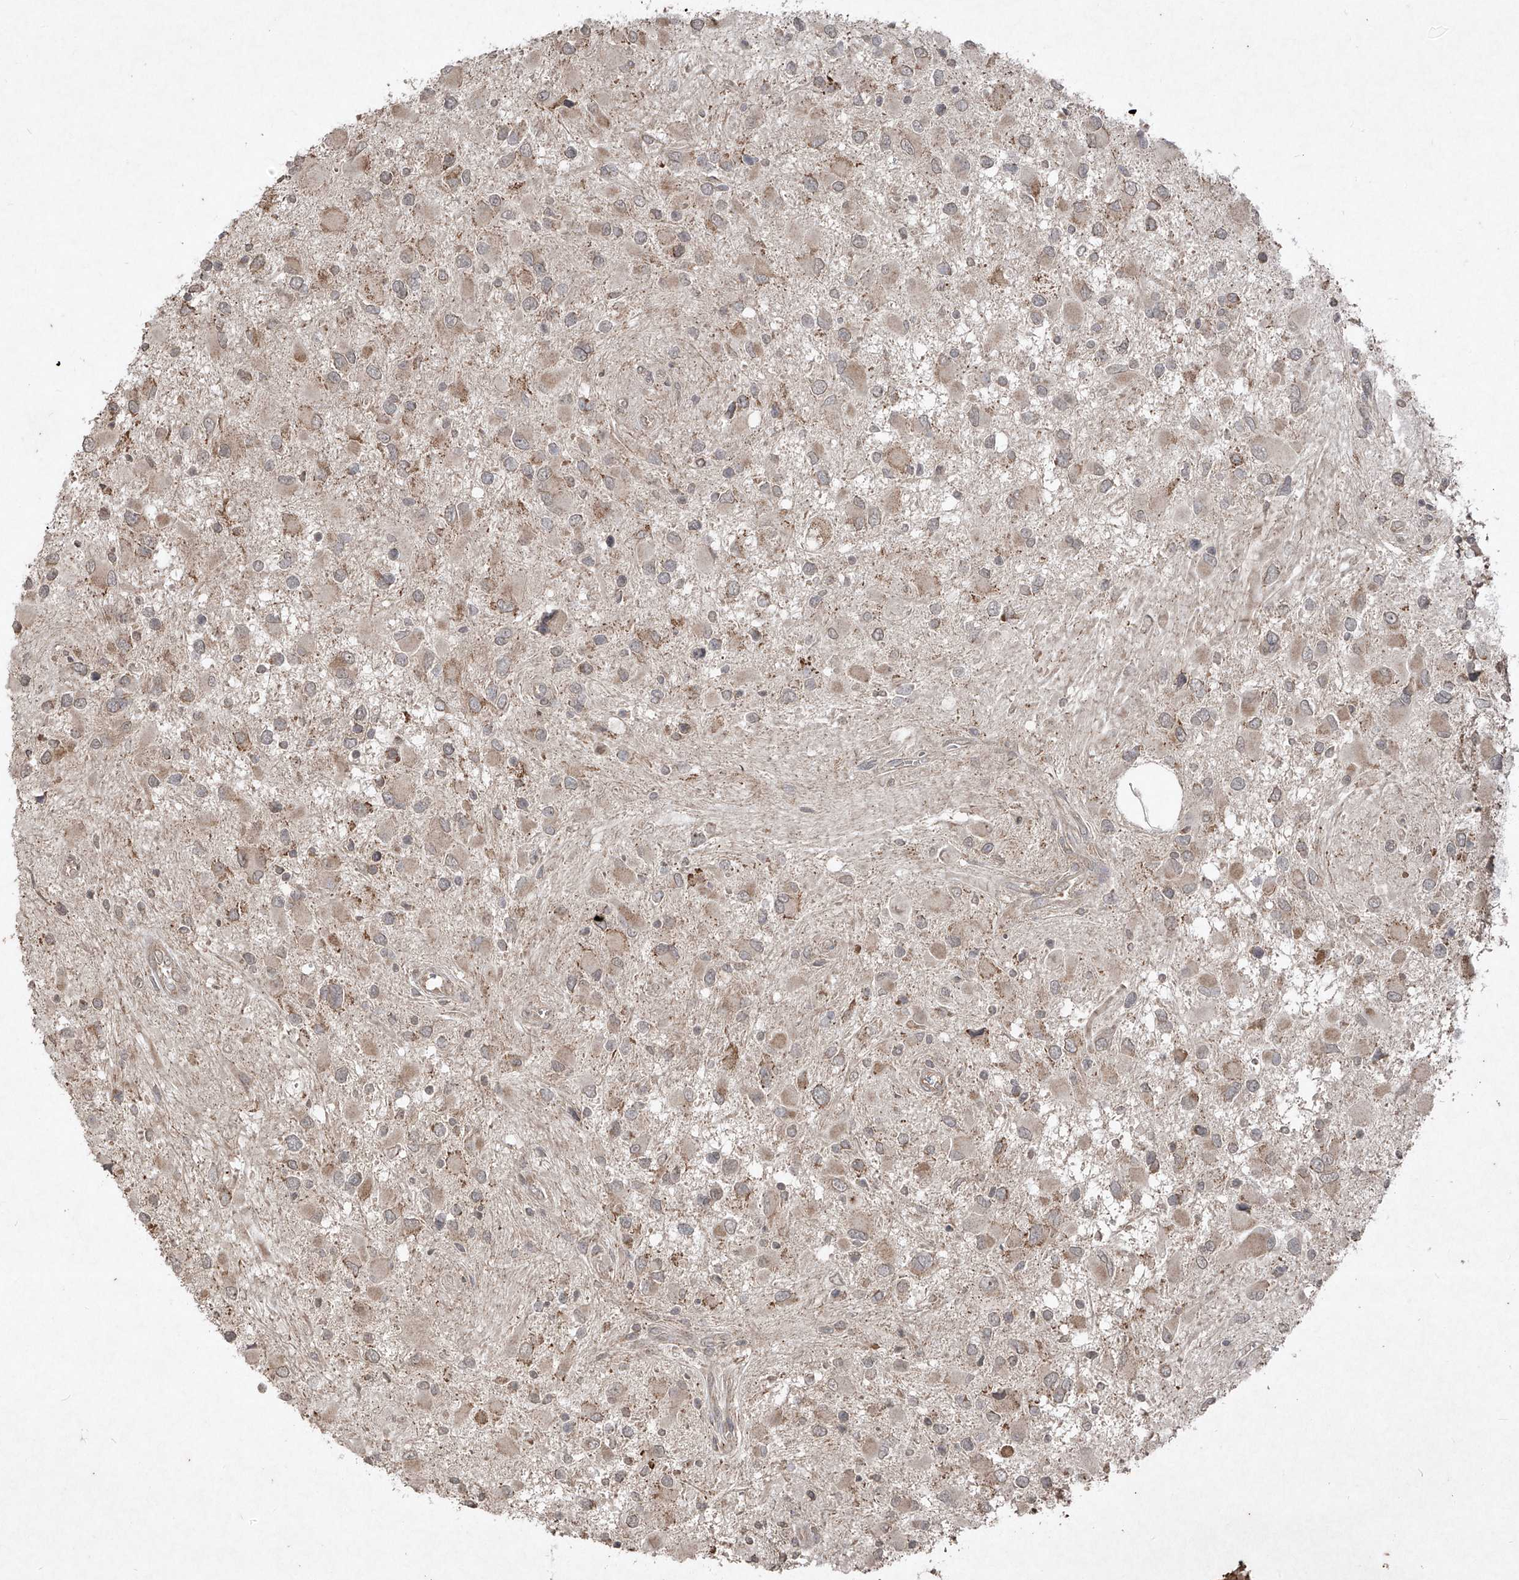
{"staining": {"intensity": "moderate", "quantity": "<25%", "location": "cytoplasmic/membranous"}, "tissue": "glioma", "cell_type": "Tumor cells", "image_type": "cancer", "snomed": [{"axis": "morphology", "description": "Glioma, malignant, High grade"}, {"axis": "topography", "description": "Brain"}], "caption": "Moderate cytoplasmic/membranous staining is identified in approximately <25% of tumor cells in high-grade glioma (malignant).", "gene": "ABCD3", "patient": {"sex": "male", "age": 53}}